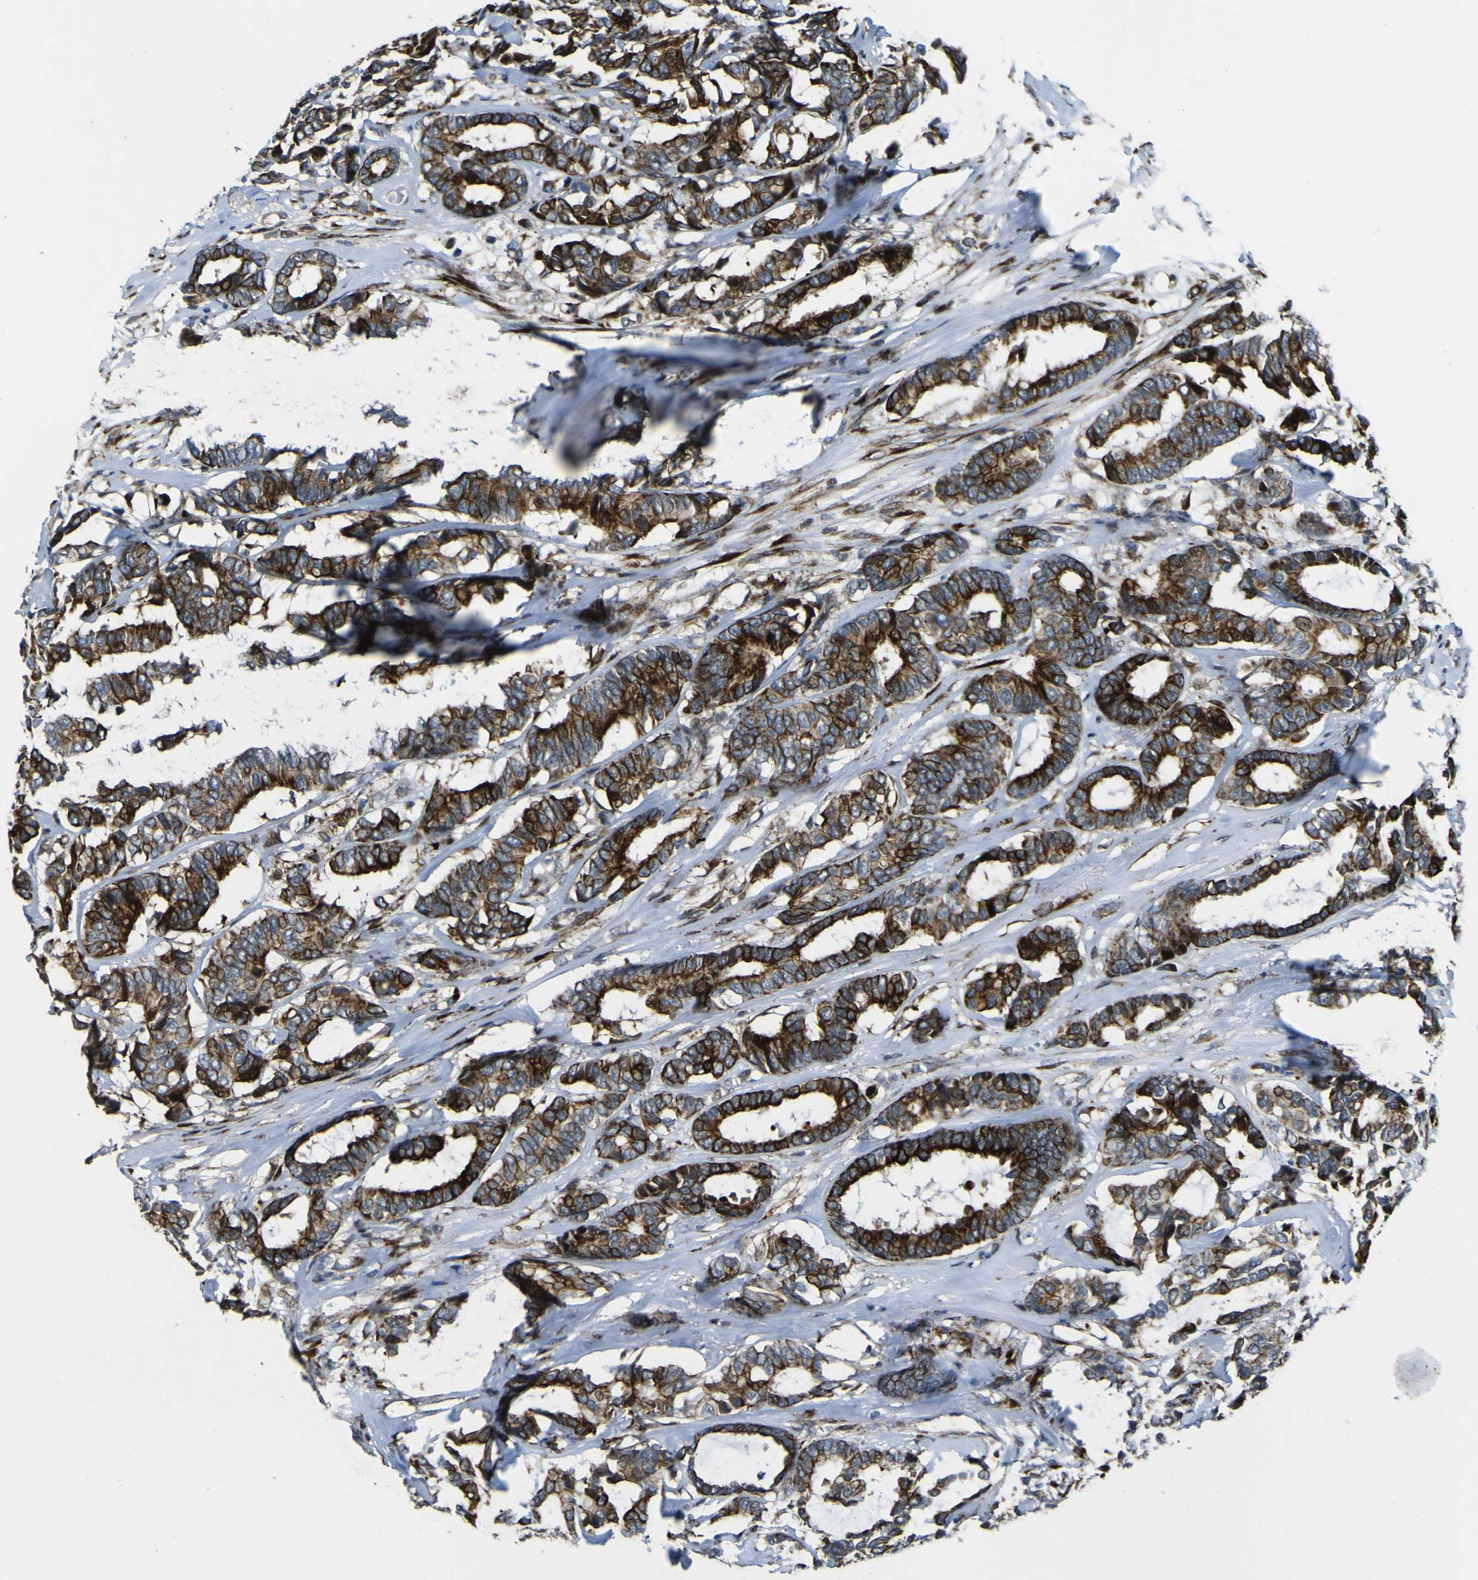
{"staining": {"intensity": "strong", "quantity": ">75%", "location": "cytoplasmic/membranous"}, "tissue": "breast cancer", "cell_type": "Tumor cells", "image_type": "cancer", "snomed": [{"axis": "morphology", "description": "Duct carcinoma"}, {"axis": "topography", "description": "Breast"}], "caption": "Immunohistochemical staining of breast cancer (invasive ductal carcinoma) shows strong cytoplasmic/membranous protein staining in approximately >75% of tumor cells. Immunohistochemistry (ihc) stains the protein in brown and the nuclei are stained blue.", "gene": "LBHD1", "patient": {"sex": "female", "age": 87}}